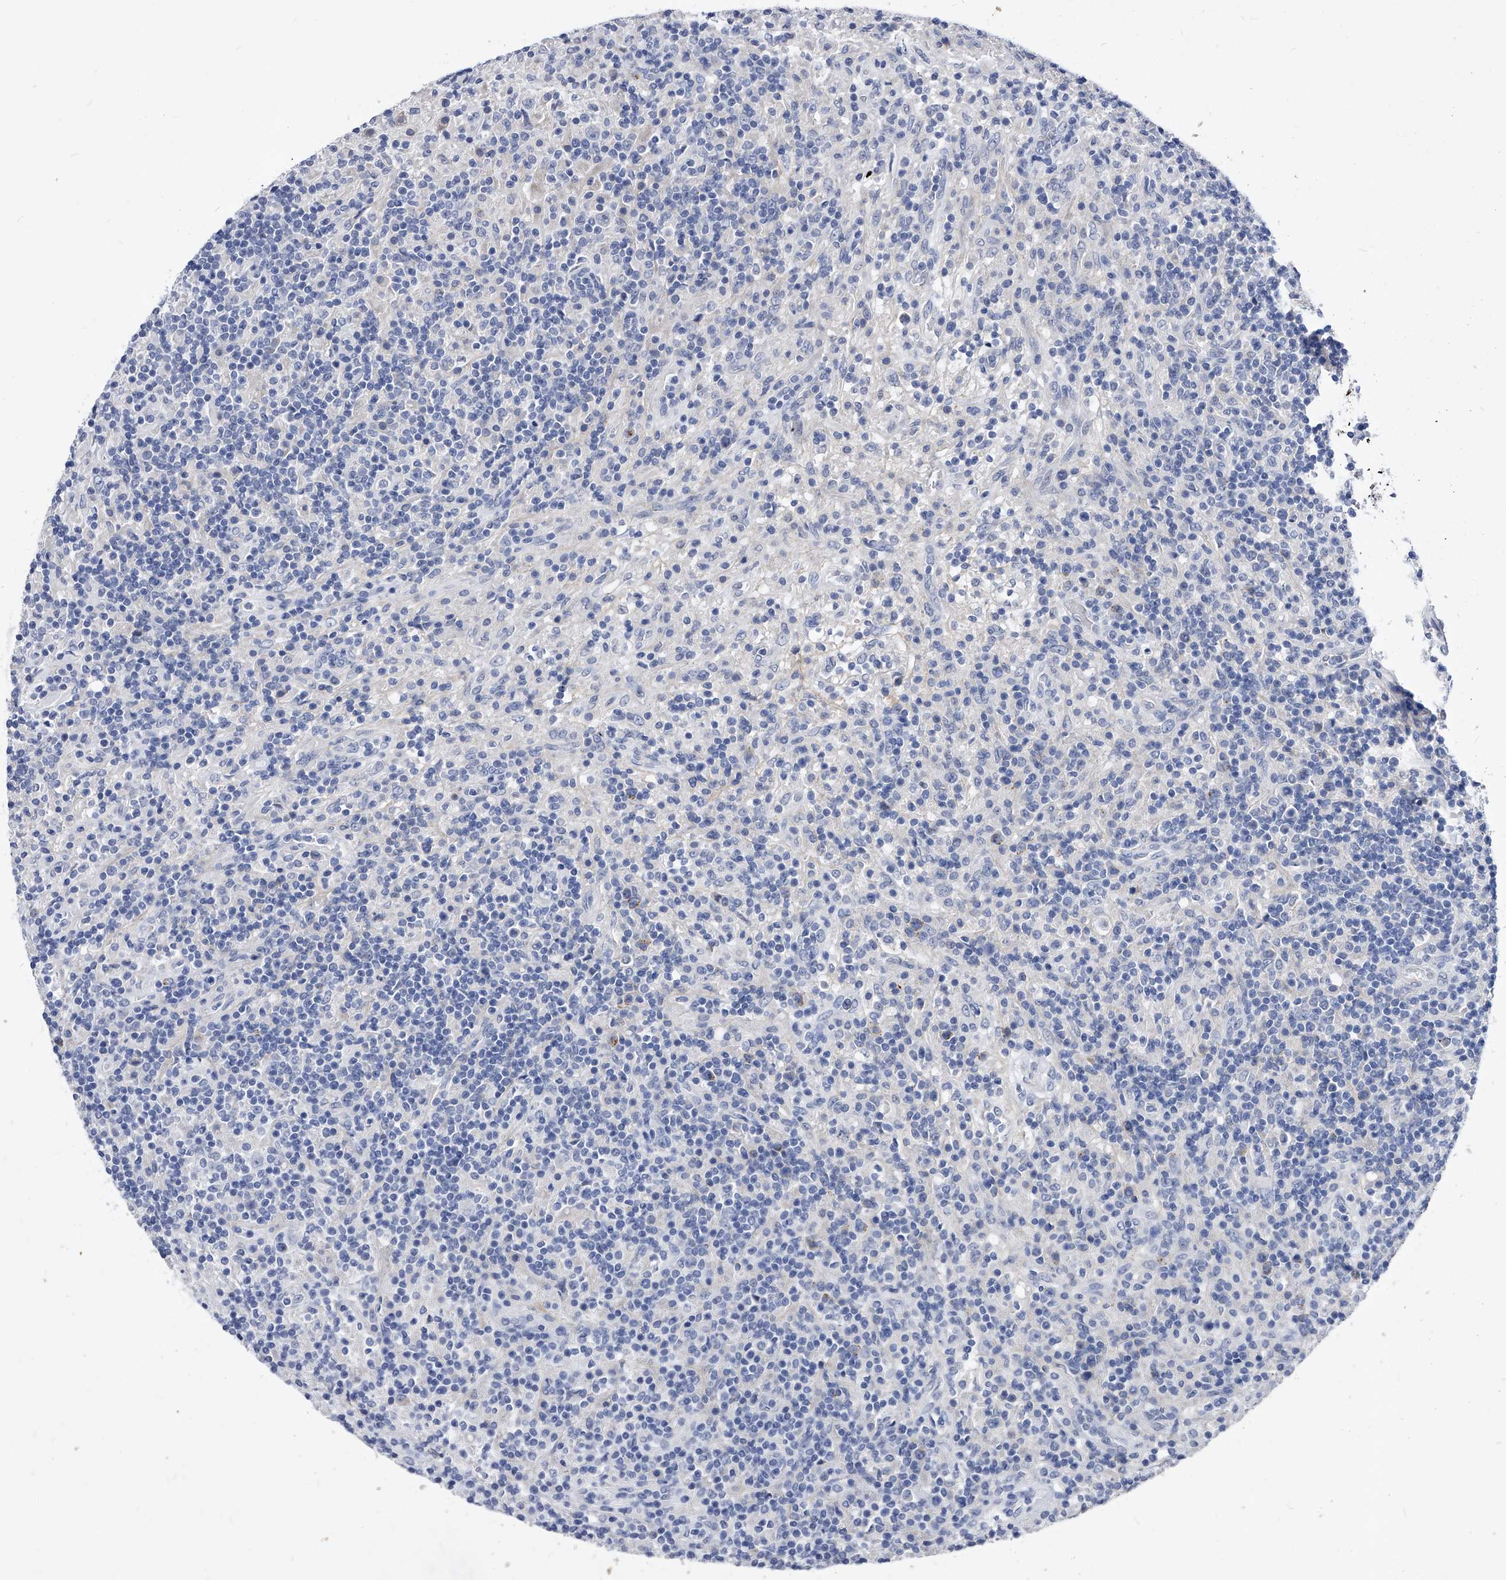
{"staining": {"intensity": "negative", "quantity": "none", "location": "none"}, "tissue": "lymphoma", "cell_type": "Tumor cells", "image_type": "cancer", "snomed": [{"axis": "morphology", "description": "Hodgkin's disease, NOS"}, {"axis": "topography", "description": "Lymph node"}], "caption": "Hodgkin's disease stained for a protein using IHC exhibits no expression tumor cells.", "gene": "ZNF529", "patient": {"sex": "male", "age": 70}}